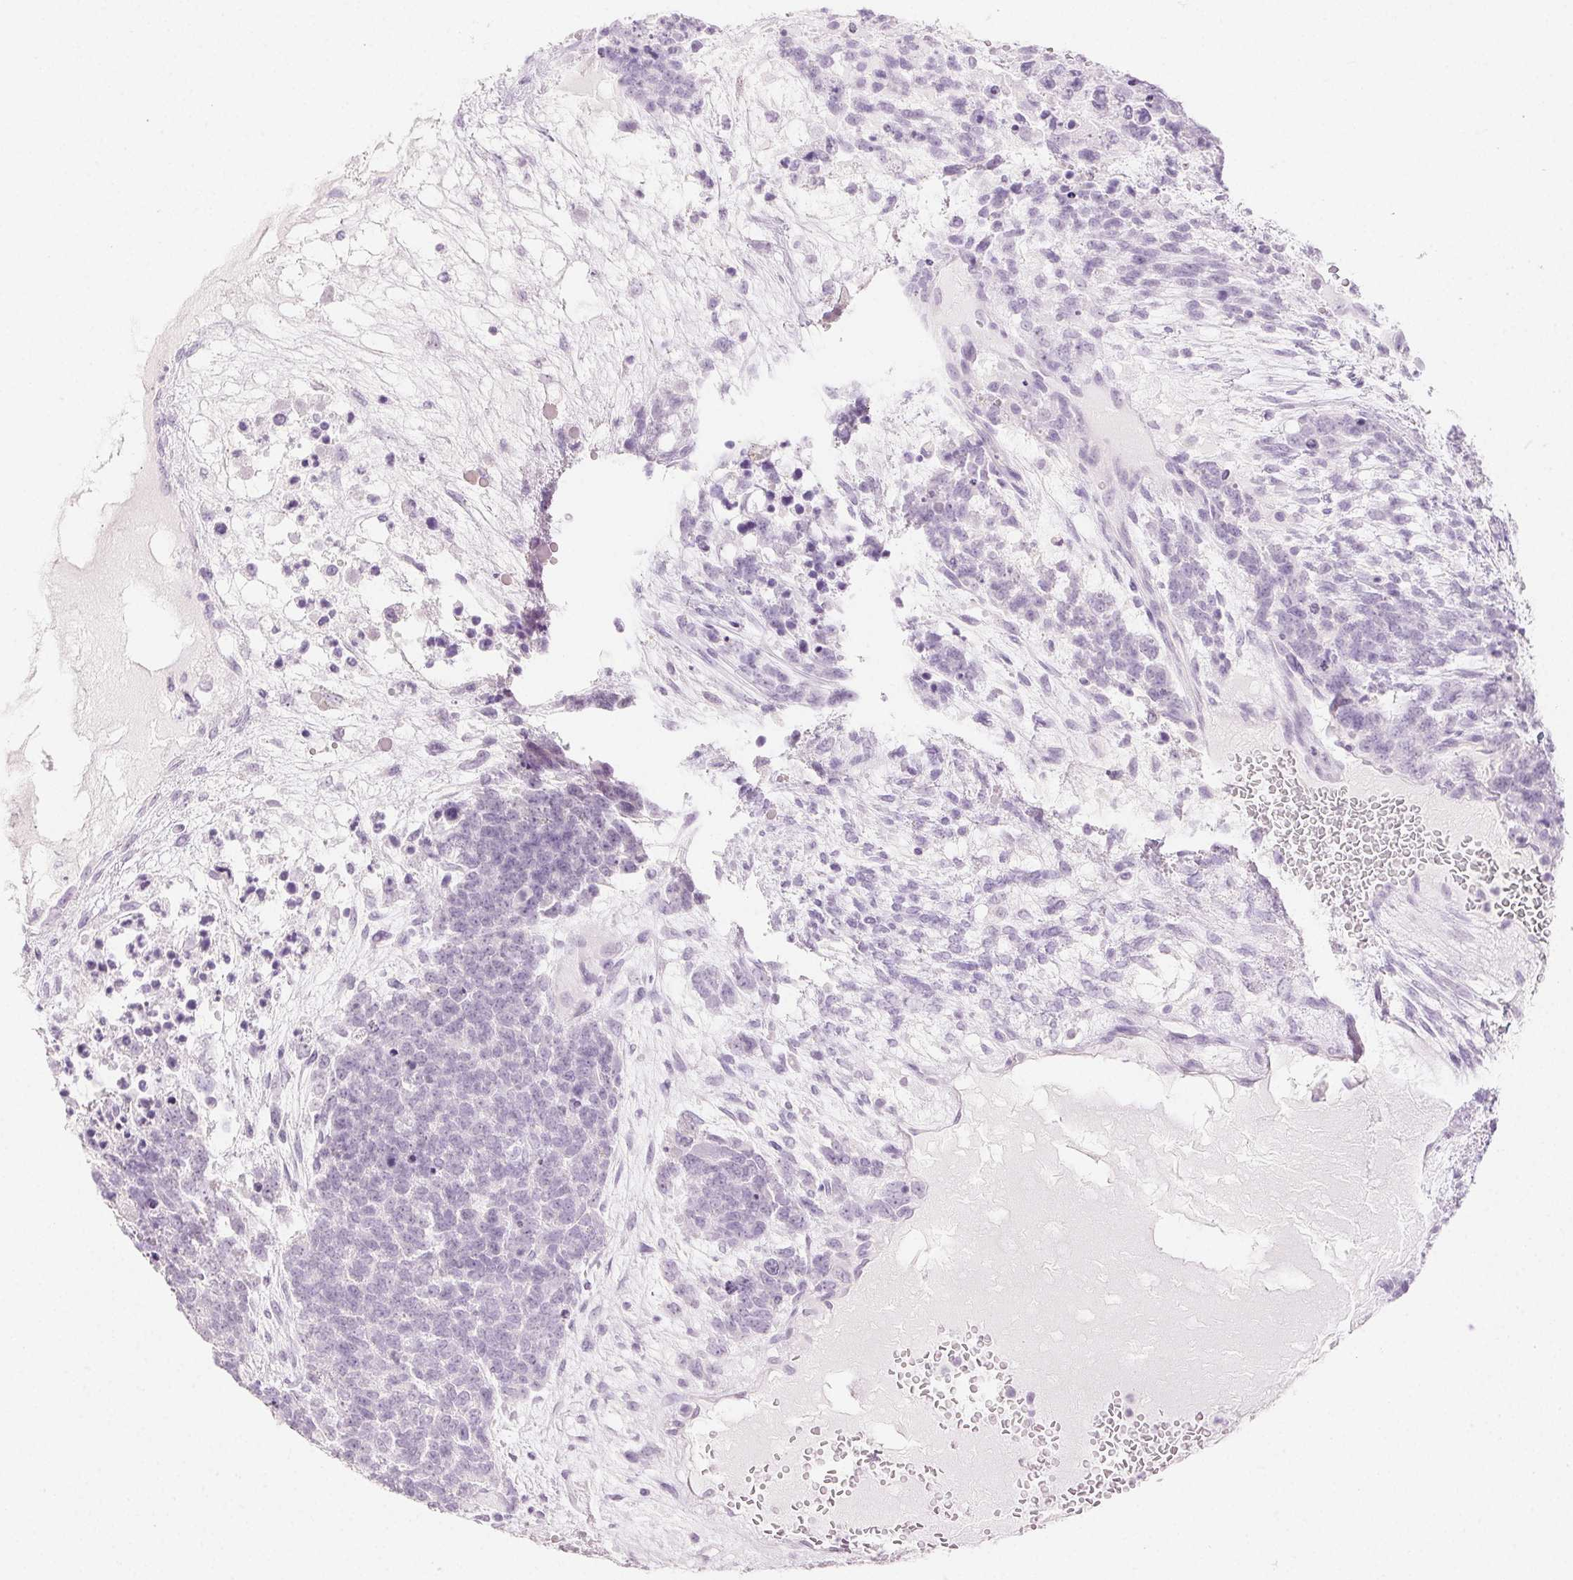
{"staining": {"intensity": "negative", "quantity": "none", "location": "none"}, "tissue": "testis cancer", "cell_type": "Tumor cells", "image_type": "cancer", "snomed": [{"axis": "morphology", "description": "Carcinoma, Embryonal, NOS"}, {"axis": "topography", "description": "Testis"}], "caption": "Tumor cells are negative for brown protein staining in testis embryonal carcinoma.", "gene": "PI3", "patient": {"sex": "male", "age": 23}}